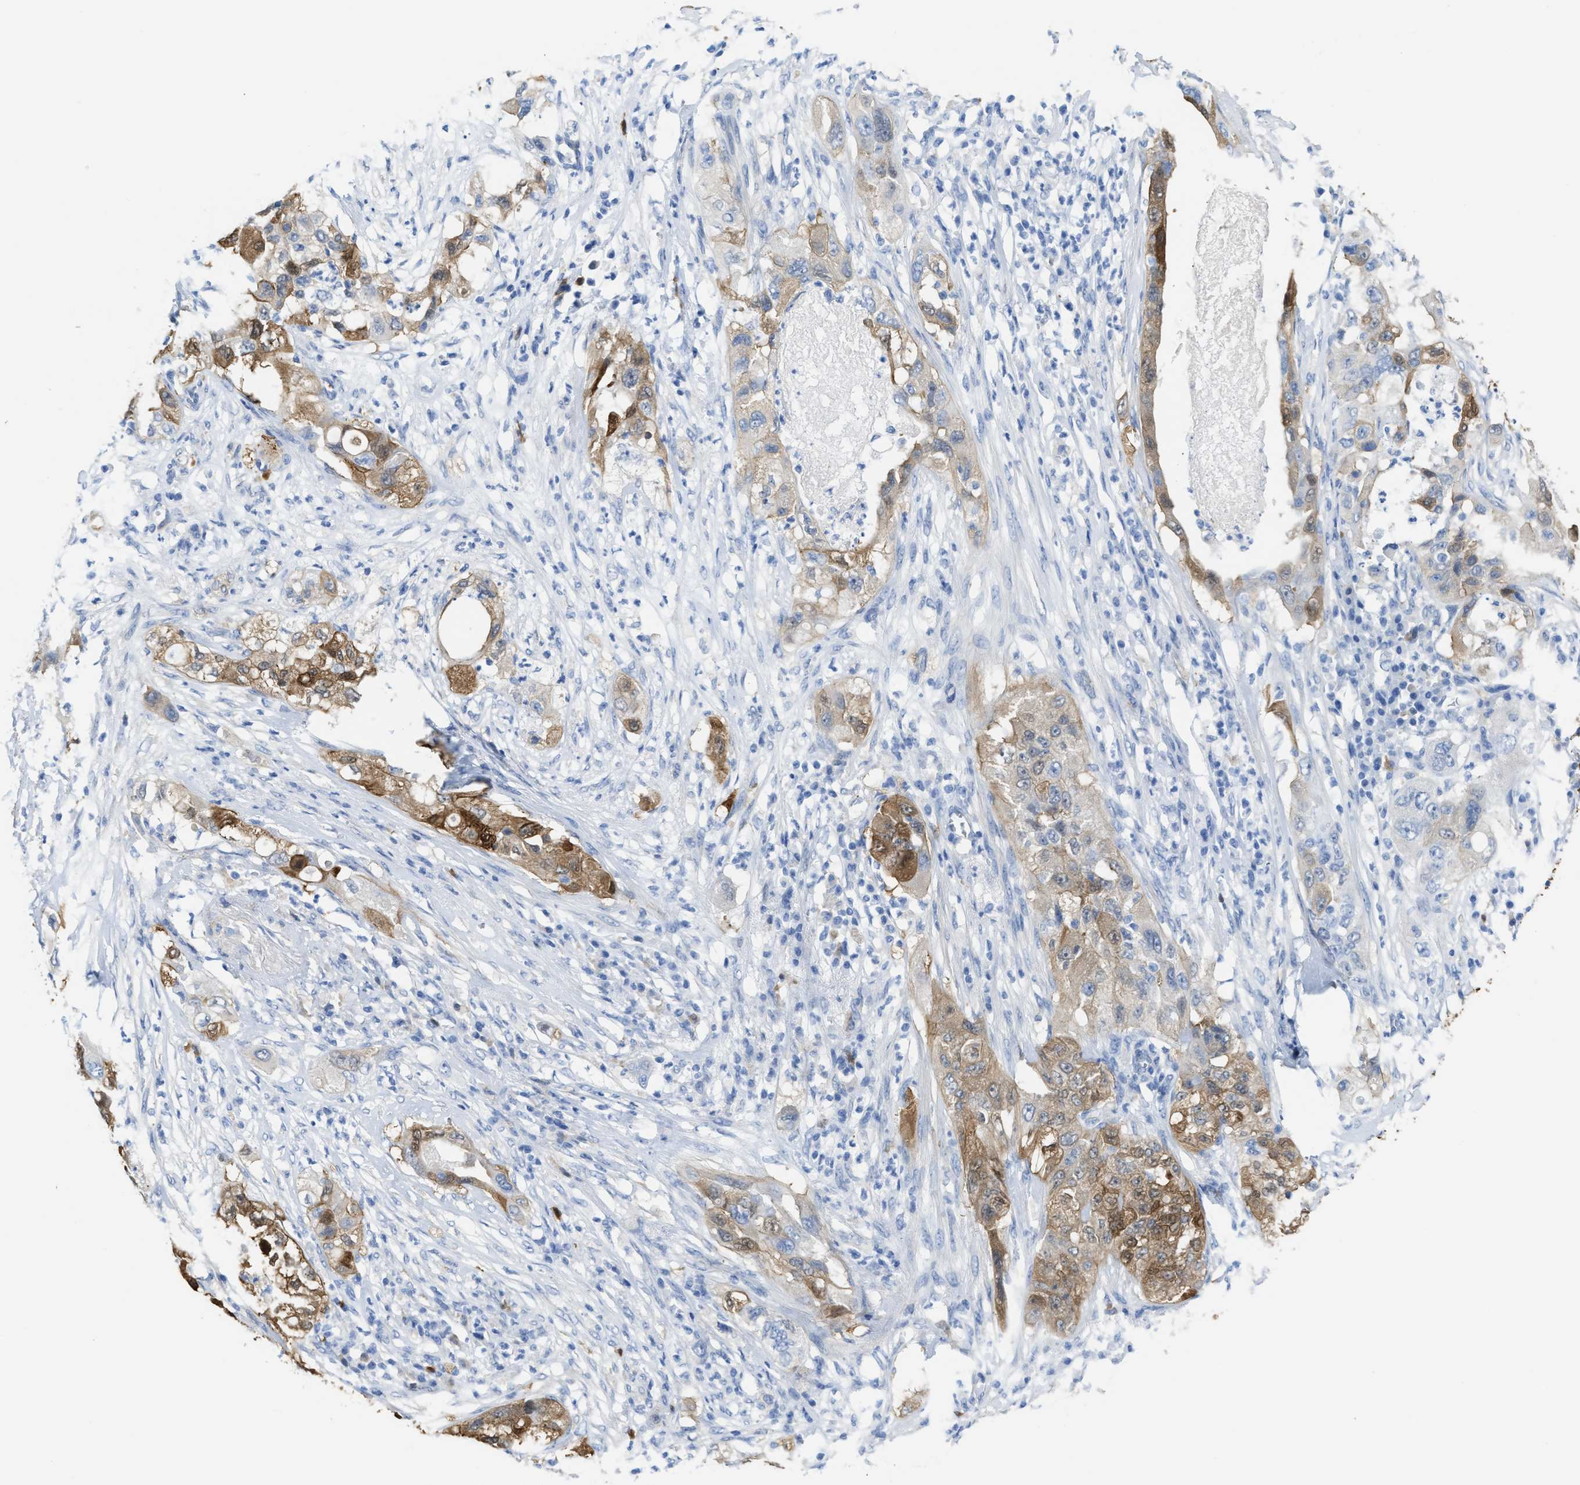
{"staining": {"intensity": "moderate", "quantity": "25%-75%", "location": "cytoplasmic/membranous,nuclear"}, "tissue": "pancreatic cancer", "cell_type": "Tumor cells", "image_type": "cancer", "snomed": [{"axis": "morphology", "description": "Adenocarcinoma, NOS"}, {"axis": "topography", "description": "Pancreas"}], "caption": "An image showing moderate cytoplasmic/membranous and nuclear expression in about 25%-75% of tumor cells in adenocarcinoma (pancreatic), as visualized by brown immunohistochemical staining.", "gene": "ASS1", "patient": {"sex": "female", "age": 78}}